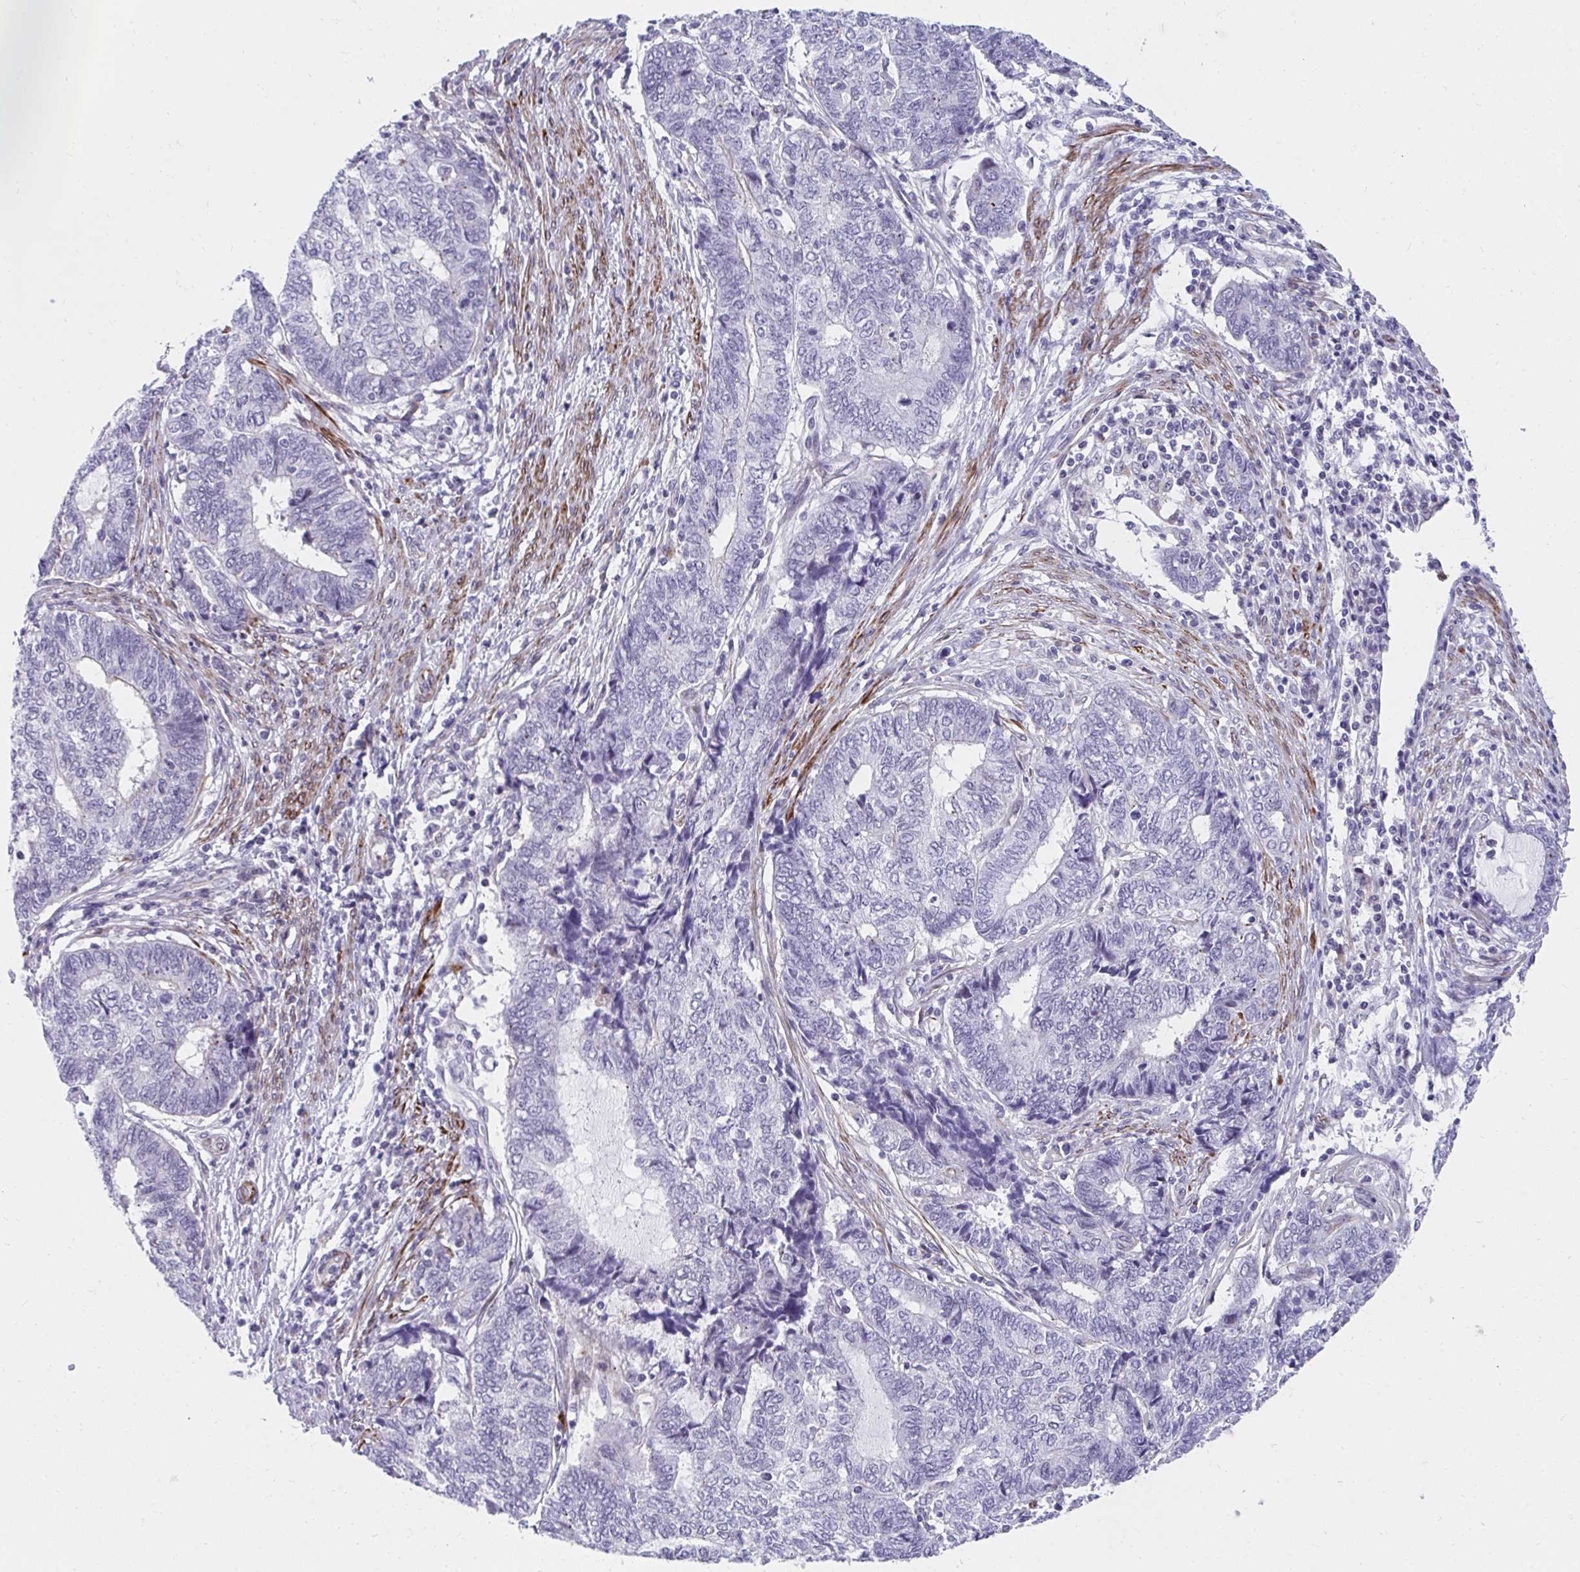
{"staining": {"intensity": "negative", "quantity": "none", "location": "none"}, "tissue": "endometrial cancer", "cell_type": "Tumor cells", "image_type": "cancer", "snomed": [{"axis": "morphology", "description": "Adenocarcinoma, NOS"}, {"axis": "topography", "description": "Uterus"}, {"axis": "topography", "description": "Endometrium"}], "caption": "There is no significant staining in tumor cells of endometrial cancer. The staining is performed using DAB brown chromogen with nuclei counter-stained in using hematoxylin.", "gene": "CSTB", "patient": {"sex": "female", "age": 70}}